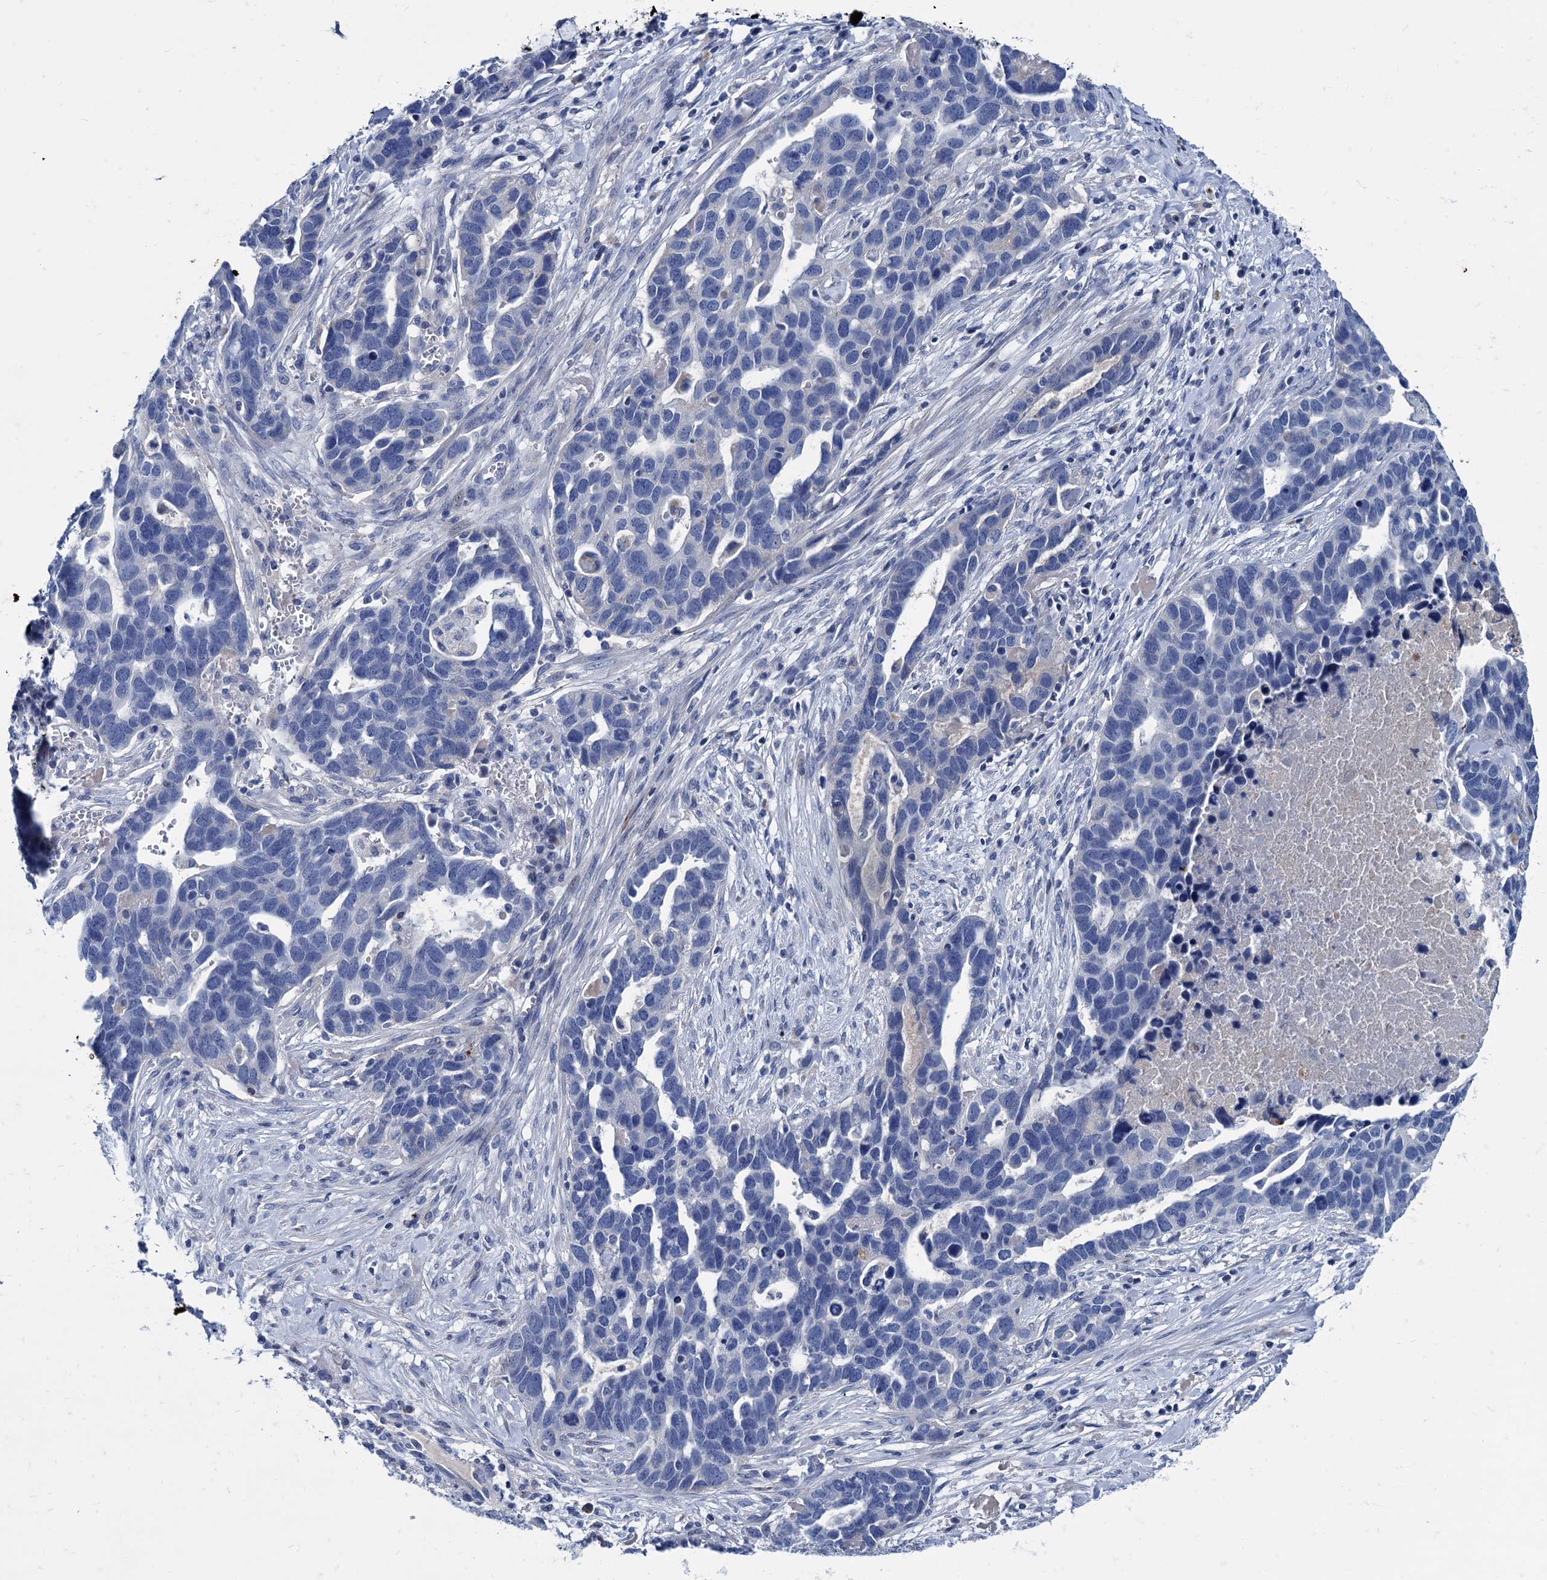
{"staining": {"intensity": "negative", "quantity": "none", "location": "none"}, "tissue": "ovarian cancer", "cell_type": "Tumor cells", "image_type": "cancer", "snomed": [{"axis": "morphology", "description": "Cystadenocarcinoma, serous, NOS"}, {"axis": "topography", "description": "Ovary"}], "caption": "Histopathology image shows no protein expression in tumor cells of serous cystadenocarcinoma (ovarian) tissue.", "gene": "TMEM72", "patient": {"sex": "female", "age": 54}}